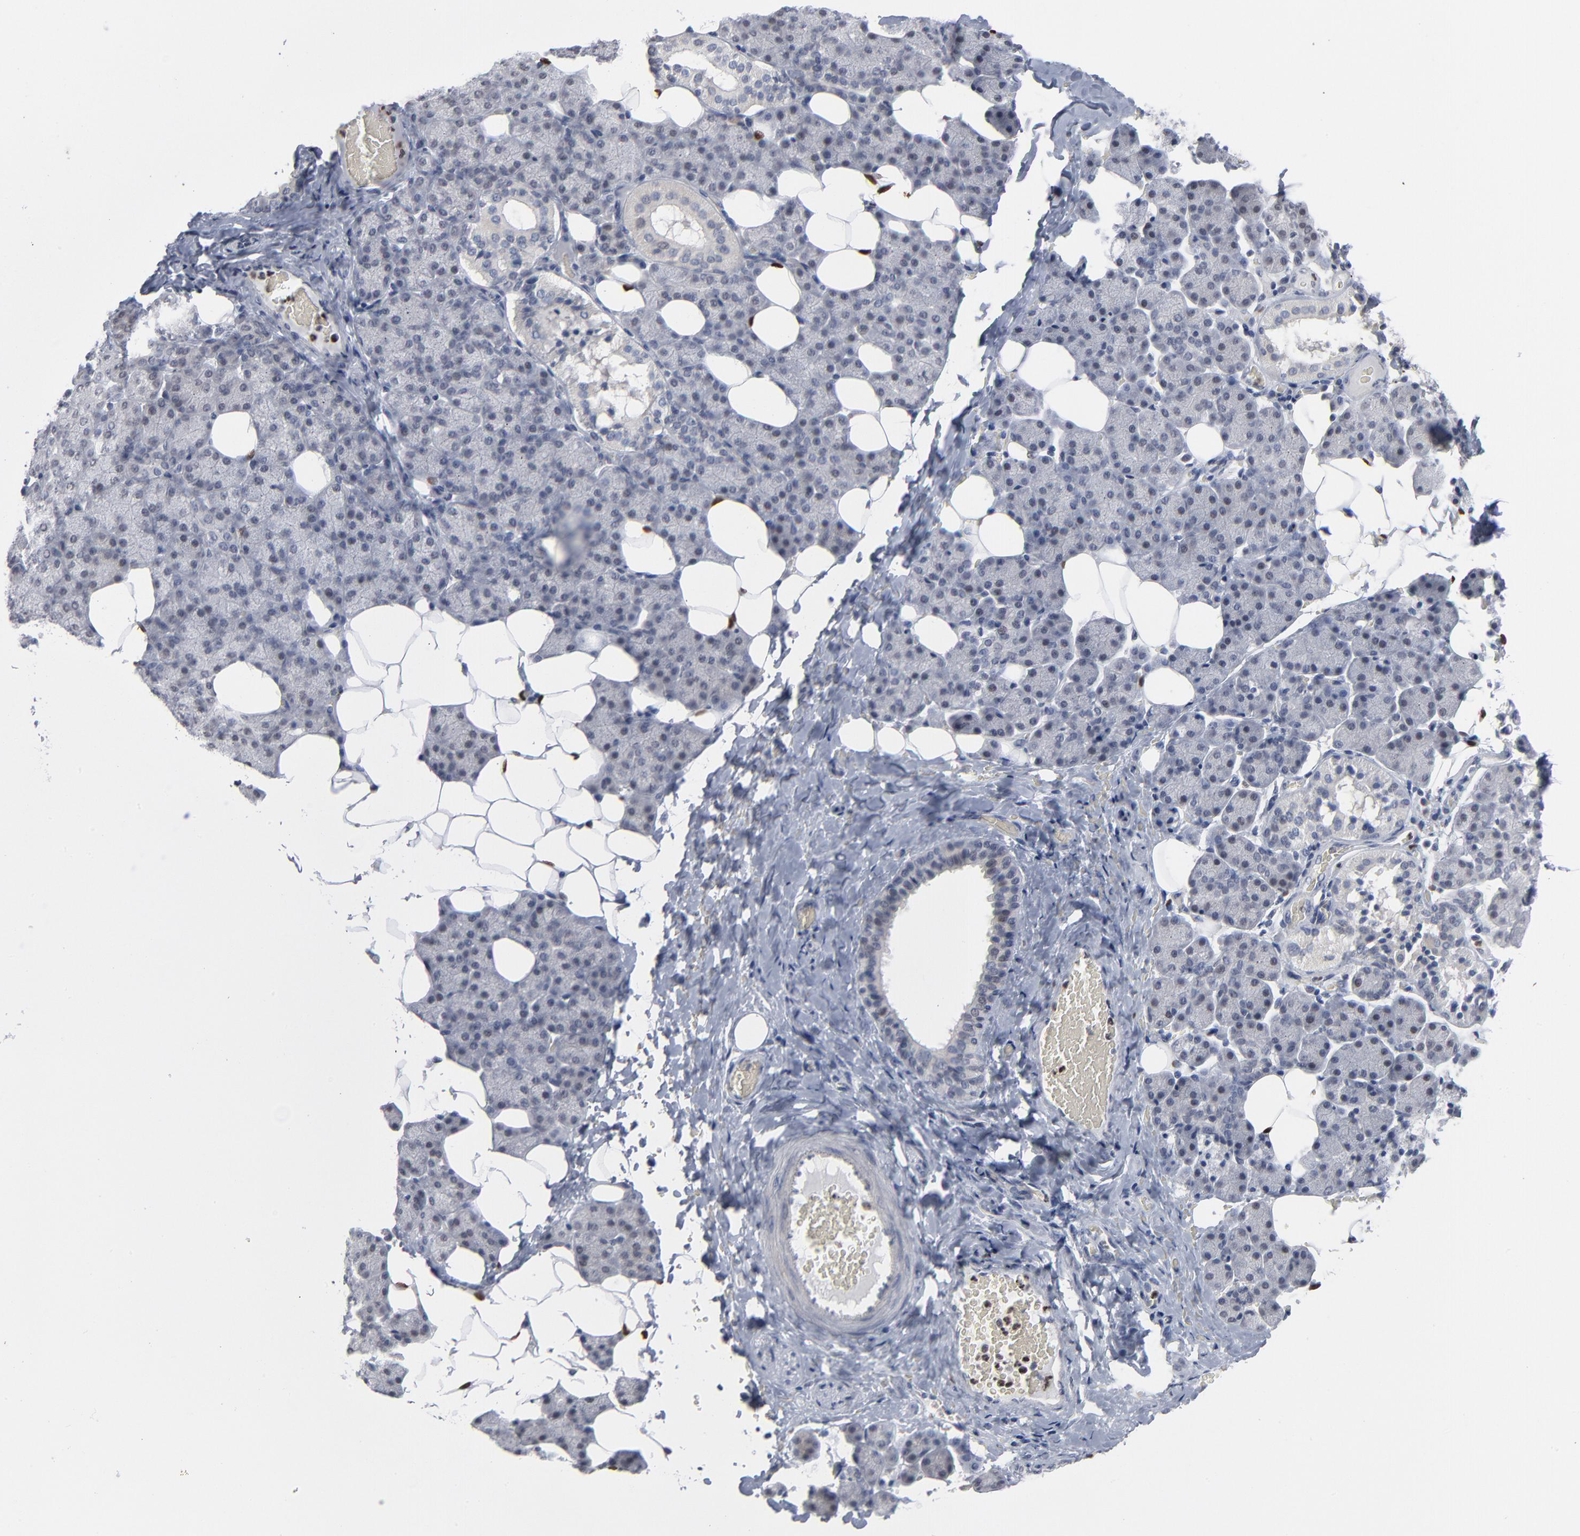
{"staining": {"intensity": "weak", "quantity": "<25%", "location": "nuclear"}, "tissue": "salivary gland", "cell_type": "Glandular cells", "image_type": "normal", "snomed": [{"axis": "morphology", "description": "Normal tissue, NOS"}, {"axis": "topography", "description": "Lymph node"}, {"axis": "topography", "description": "Salivary gland"}], "caption": "IHC micrograph of benign human salivary gland stained for a protein (brown), which displays no staining in glandular cells. The staining was performed using DAB to visualize the protein expression in brown, while the nuclei were stained in blue with hematoxylin (Magnification: 20x).", "gene": "FOXN2", "patient": {"sex": "male", "age": 8}}